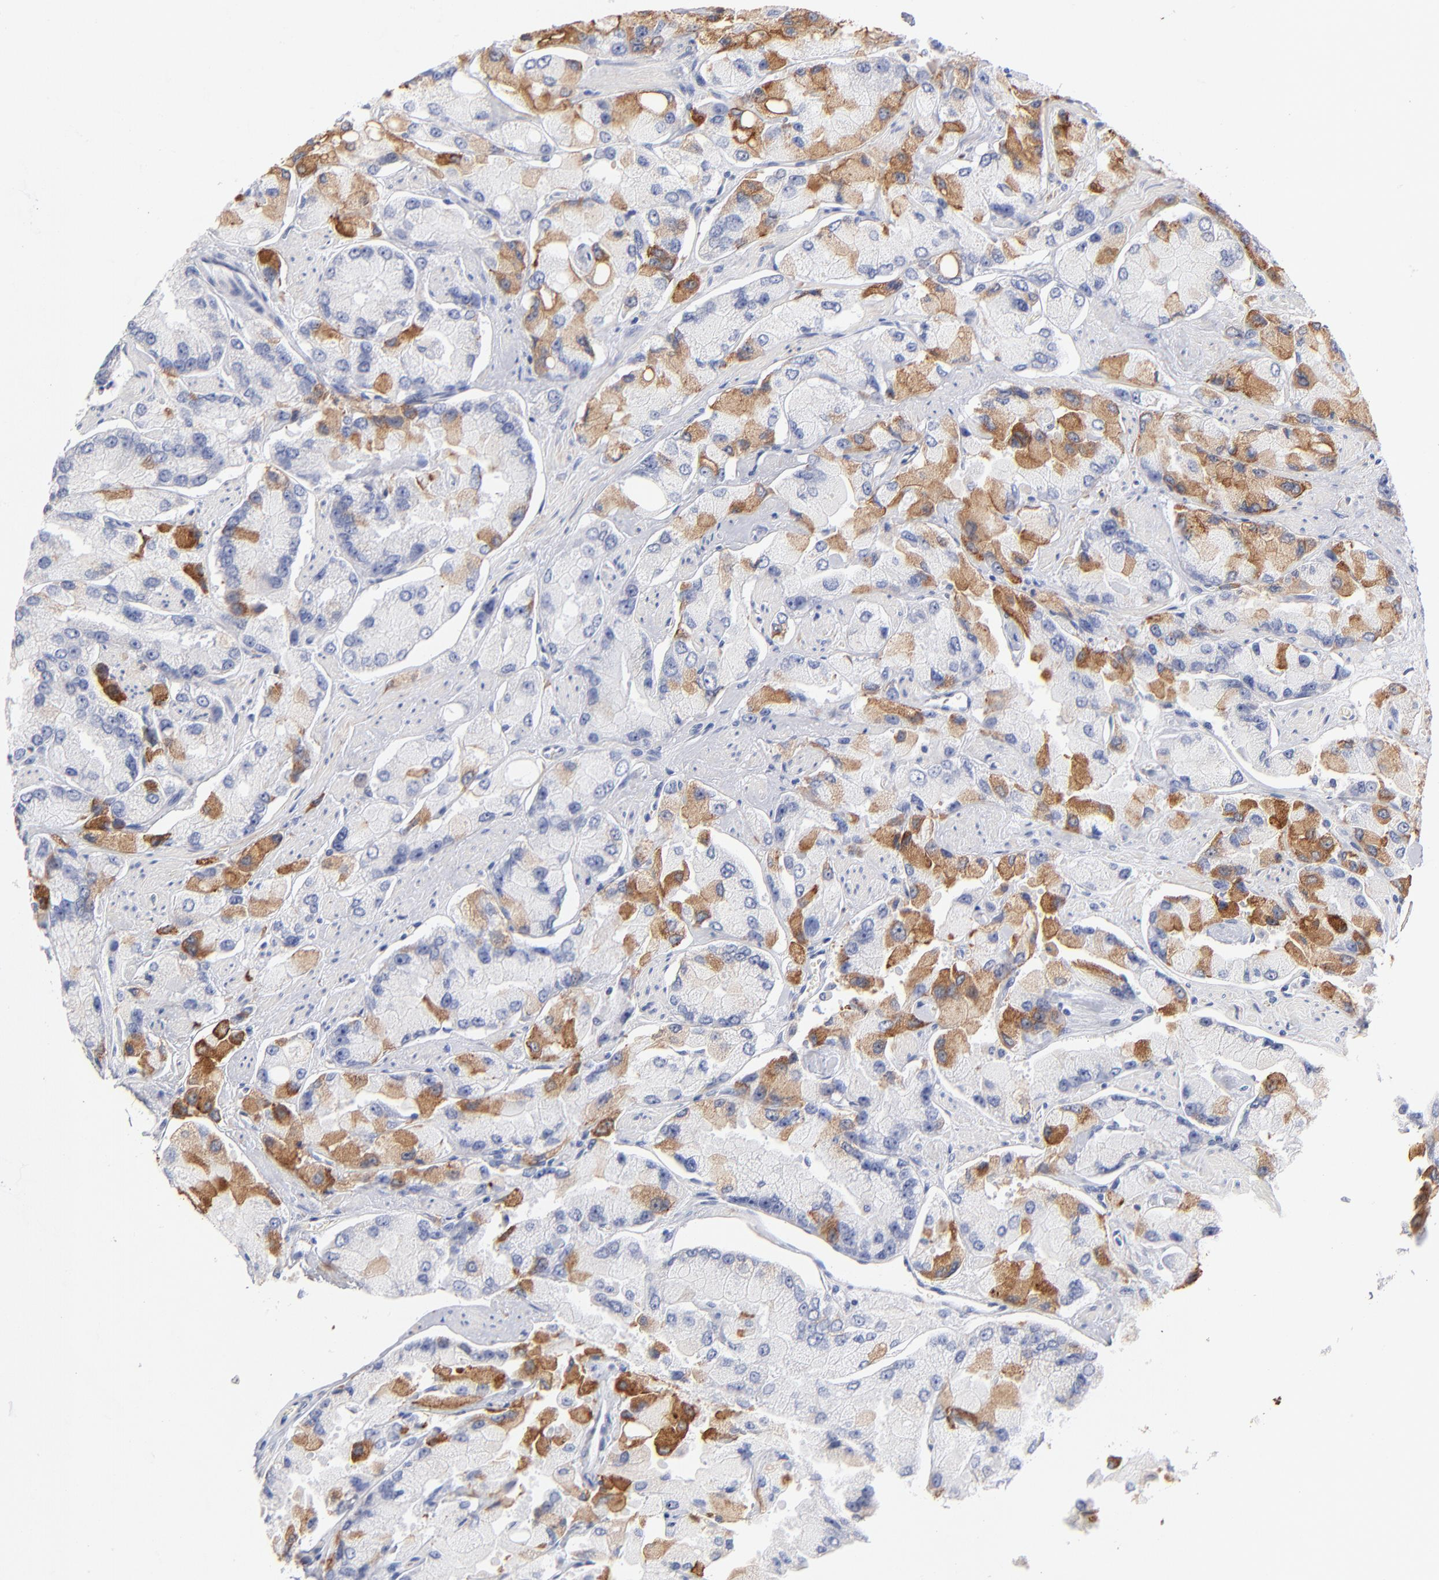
{"staining": {"intensity": "moderate", "quantity": "25%-75%", "location": "cytoplasmic/membranous"}, "tissue": "prostate cancer", "cell_type": "Tumor cells", "image_type": "cancer", "snomed": [{"axis": "morphology", "description": "Adenocarcinoma, High grade"}, {"axis": "topography", "description": "Prostate"}], "caption": "High-magnification brightfield microscopy of prostate cancer (adenocarcinoma (high-grade)) stained with DAB (3,3'-diaminobenzidine) (brown) and counterstained with hematoxylin (blue). tumor cells exhibit moderate cytoplasmic/membranous staining is present in approximately25%-75% of cells.", "gene": "APOH", "patient": {"sex": "male", "age": 58}}